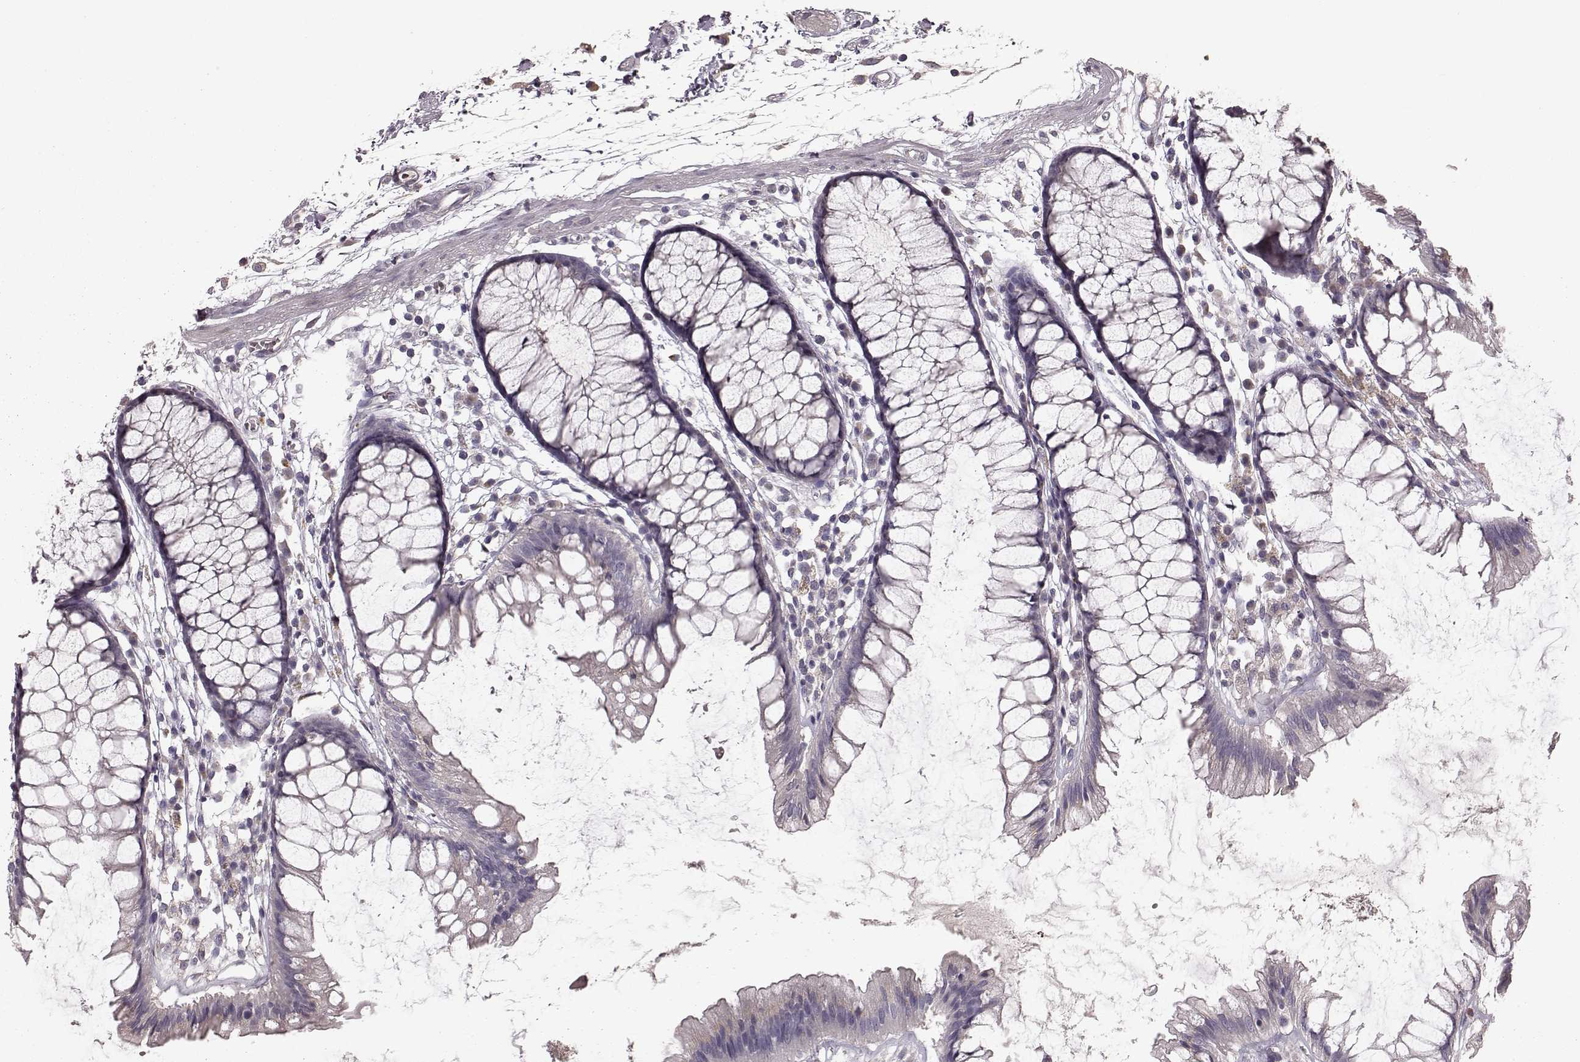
{"staining": {"intensity": "negative", "quantity": "none", "location": "none"}, "tissue": "colon", "cell_type": "Endothelial cells", "image_type": "normal", "snomed": [{"axis": "morphology", "description": "Normal tissue, NOS"}, {"axis": "morphology", "description": "Adenocarcinoma, NOS"}, {"axis": "topography", "description": "Colon"}], "caption": "Endothelial cells show no significant protein staining in benign colon. The staining is performed using DAB (3,3'-diaminobenzidine) brown chromogen with nuclei counter-stained in using hematoxylin.", "gene": "SLC52A3", "patient": {"sex": "male", "age": 65}}